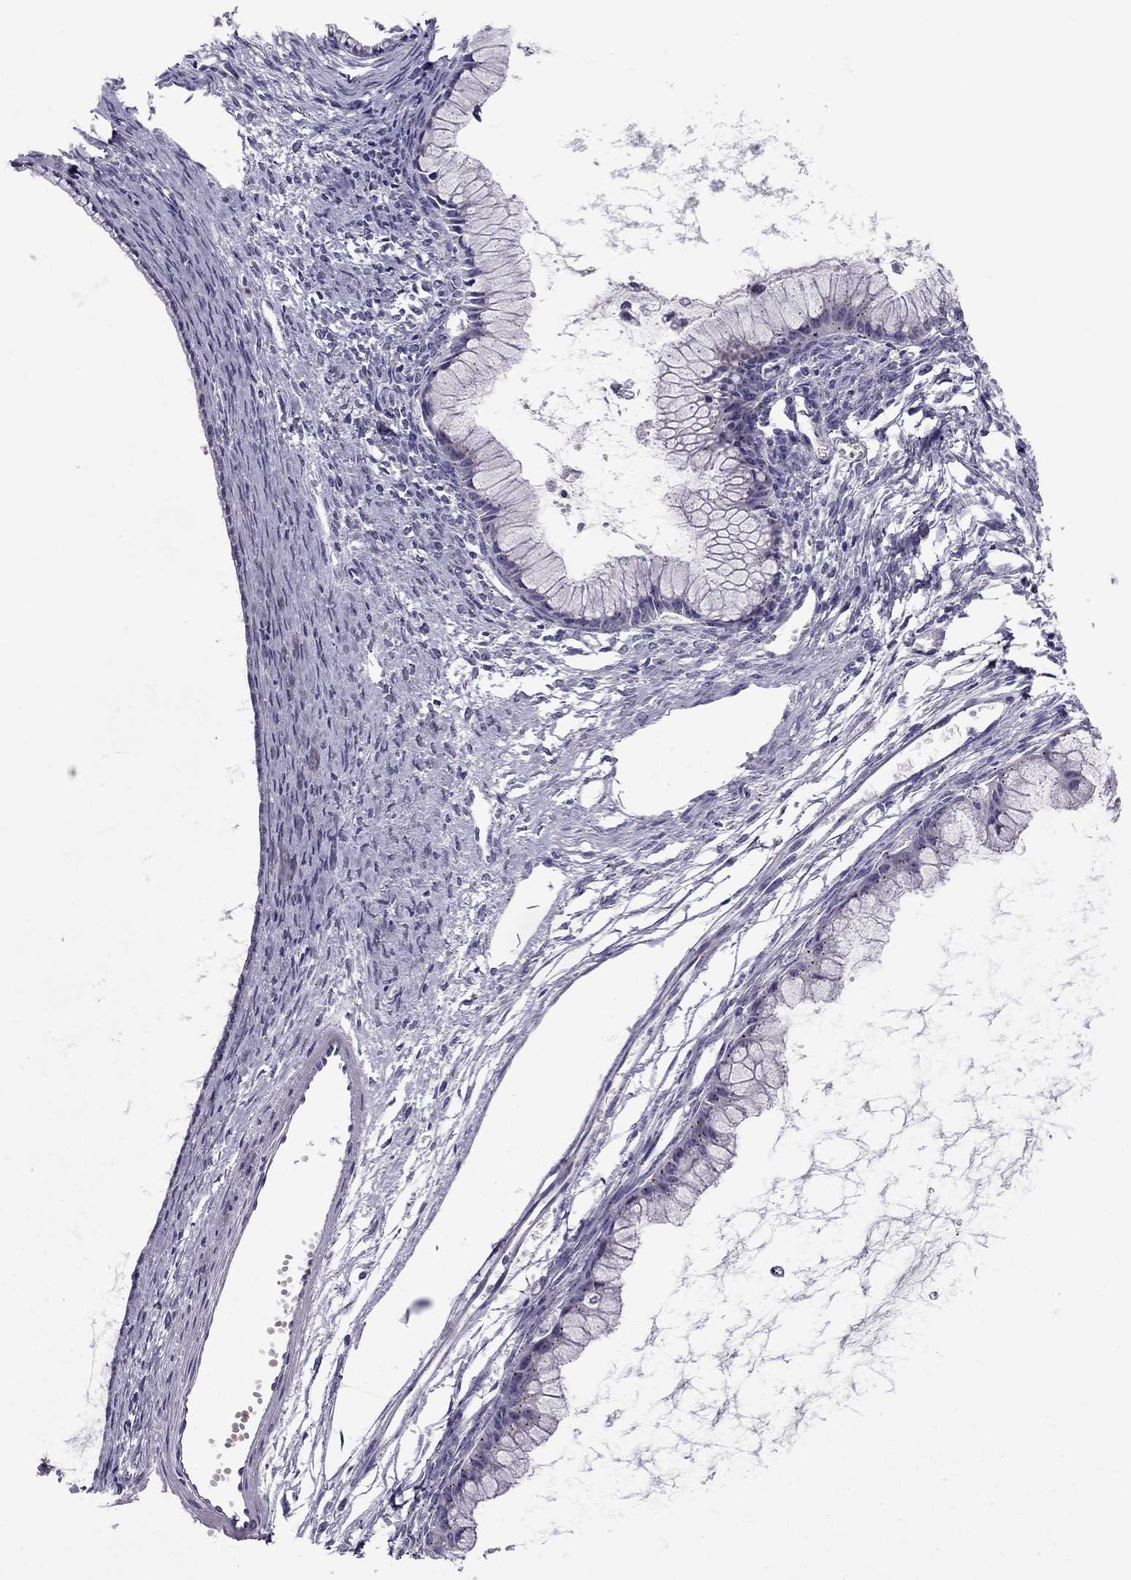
{"staining": {"intensity": "negative", "quantity": "none", "location": "none"}, "tissue": "ovarian cancer", "cell_type": "Tumor cells", "image_type": "cancer", "snomed": [{"axis": "morphology", "description": "Cystadenocarcinoma, mucinous, NOS"}, {"axis": "topography", "description": "Ovary"}], "caption": "This image is of ovarian cancer stained with immunohistochemistry (IHC) to label a protein in brown with the nuclei are counter-stained blue. There is no staining in tumor cells. (Immunohistochemistry (ihc), brightfield microscopy, high magnification).", "gene": "MYBPH", "patient": {"sex": "female", "age": 41}}